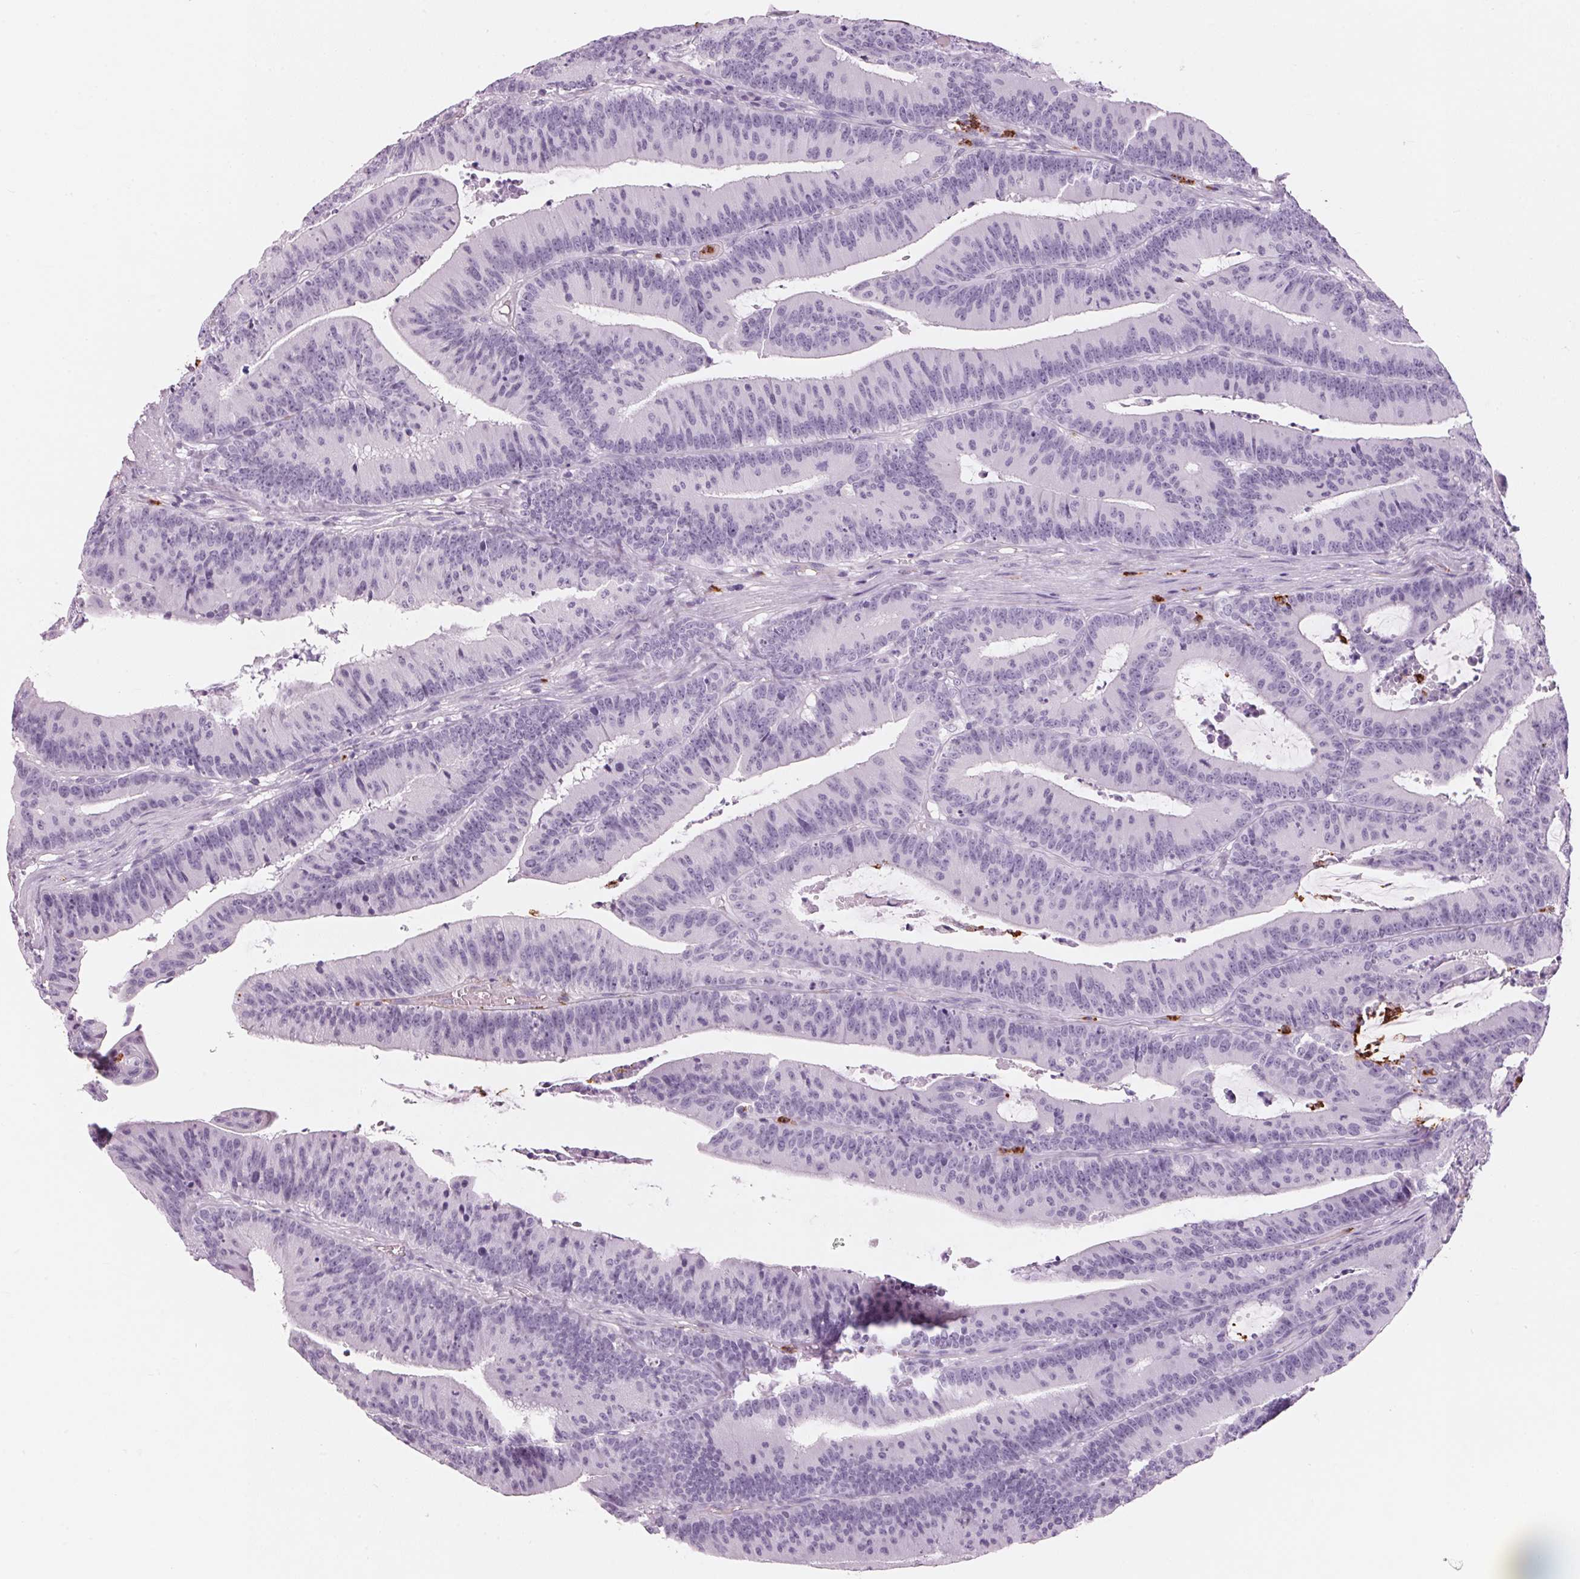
{"staining": {"intensity": "negative", "quantity": "none", "location": "none"}, "tissue": "colorectal cancer", "cell_type": "Tumor cells", "image_type": "cancer", "snomed": [{"axis": "morphology", "description": "Adenocarcinoma, NOS"}, {"axis": "topography", "description": "Colon"}], "caption": "This photomicrograph is of adenocarcinoma (colorectal) stained with IHC to label a protein in brown with the nuclei are counter-stained blue. There is no positivity in tumor cells. Nuclei are stained in blue.", "gene": "KLK7", "patient": {"sex": "female", "age": 78}}